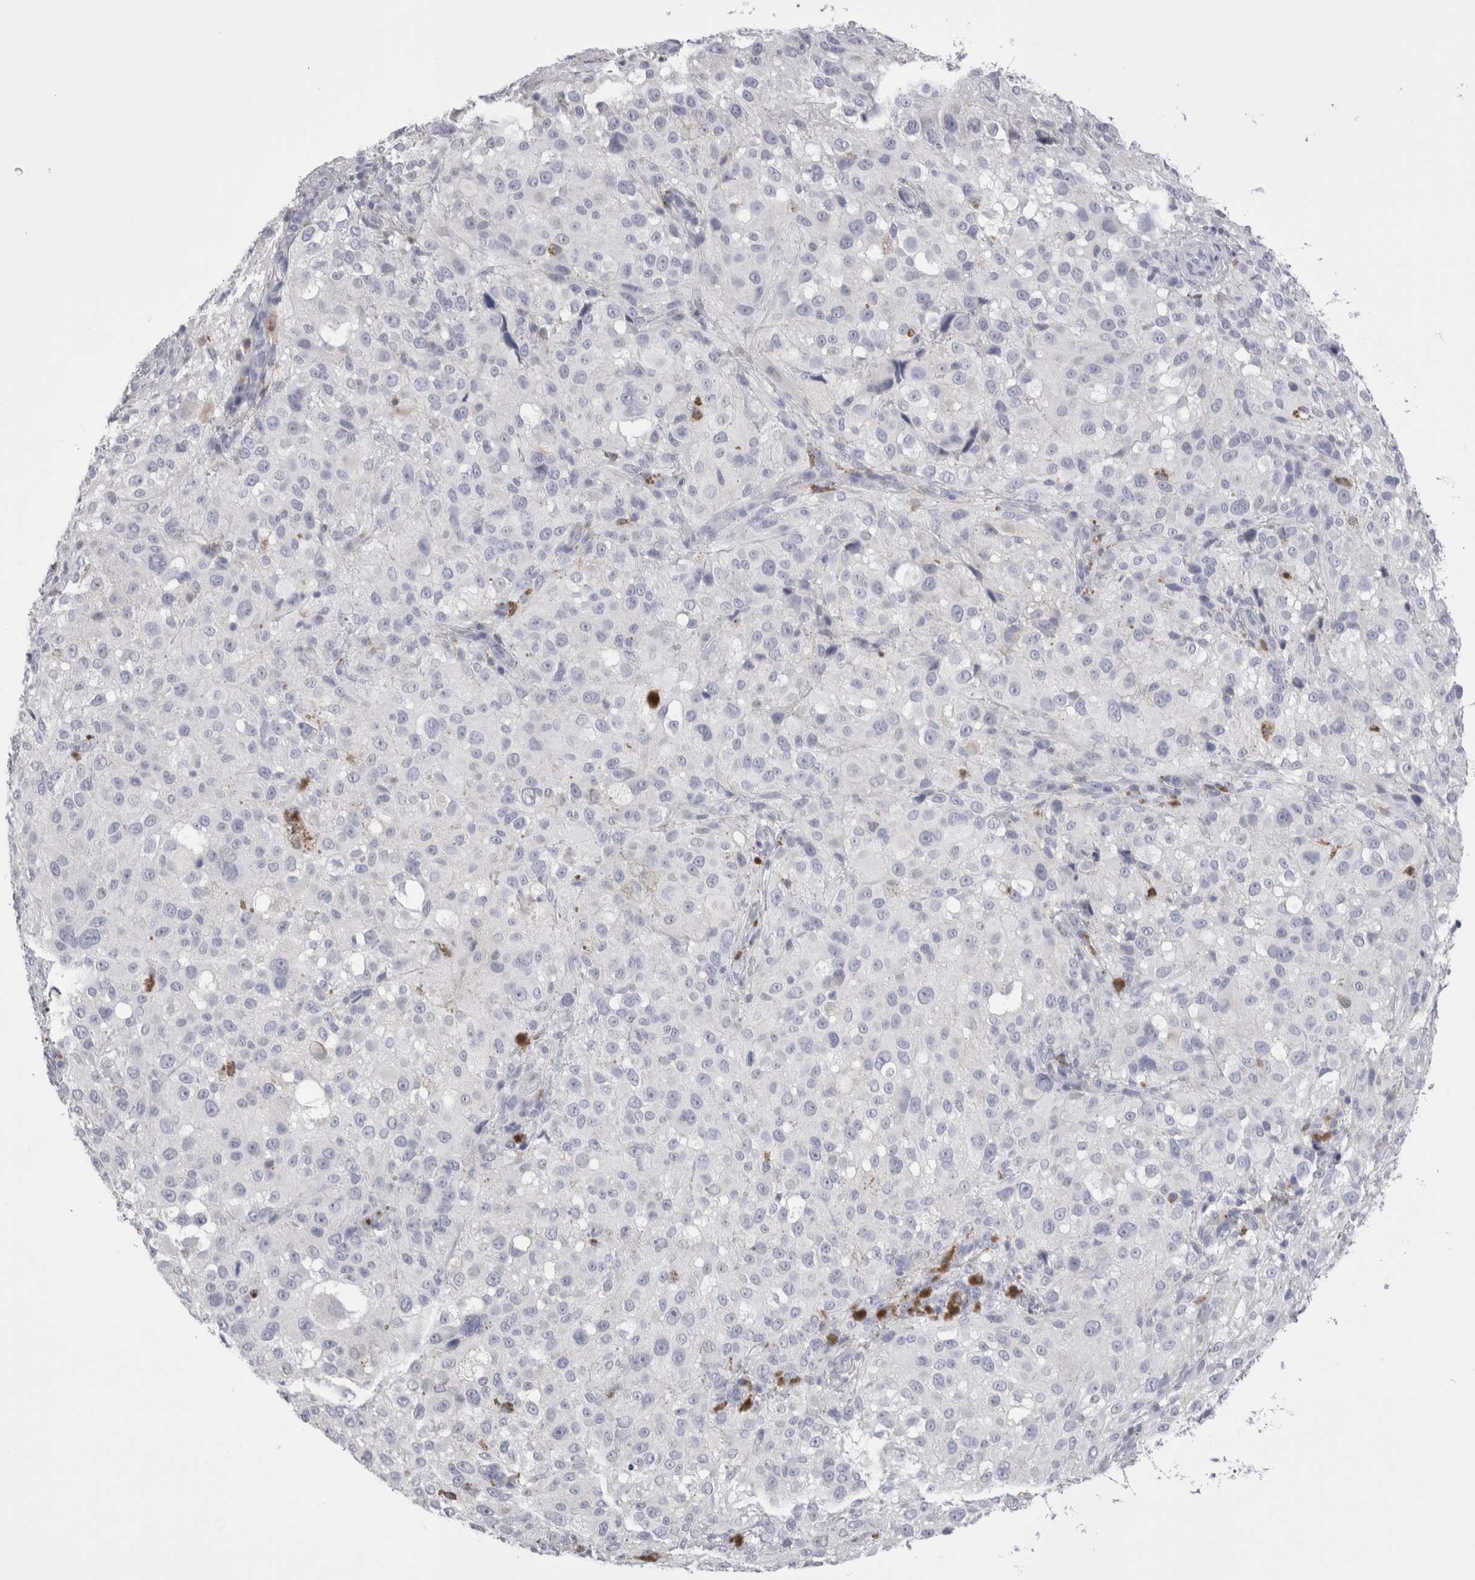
{"staining": {"intensity": "negative", "quantity": "none", "location": "none"}, "tissue": "melanoma", "cell_type": "Tumor cells", "image_type": "cancer", "snomed": [{"axis": "morphology", "description": "Necrosis, NOS"}, {"axis": "morphology", "description": "Malignant melanoma, NOS"}, {"axis": "topography", "description": "Skin"}], "caption": "An immunohistochemistry micrograph of malignant melanoma is shown. There is no staining in tumor cells of malignant melanoma.", "gene": "SUCNR1", "patient": {"sex": "female", "age": 87}}